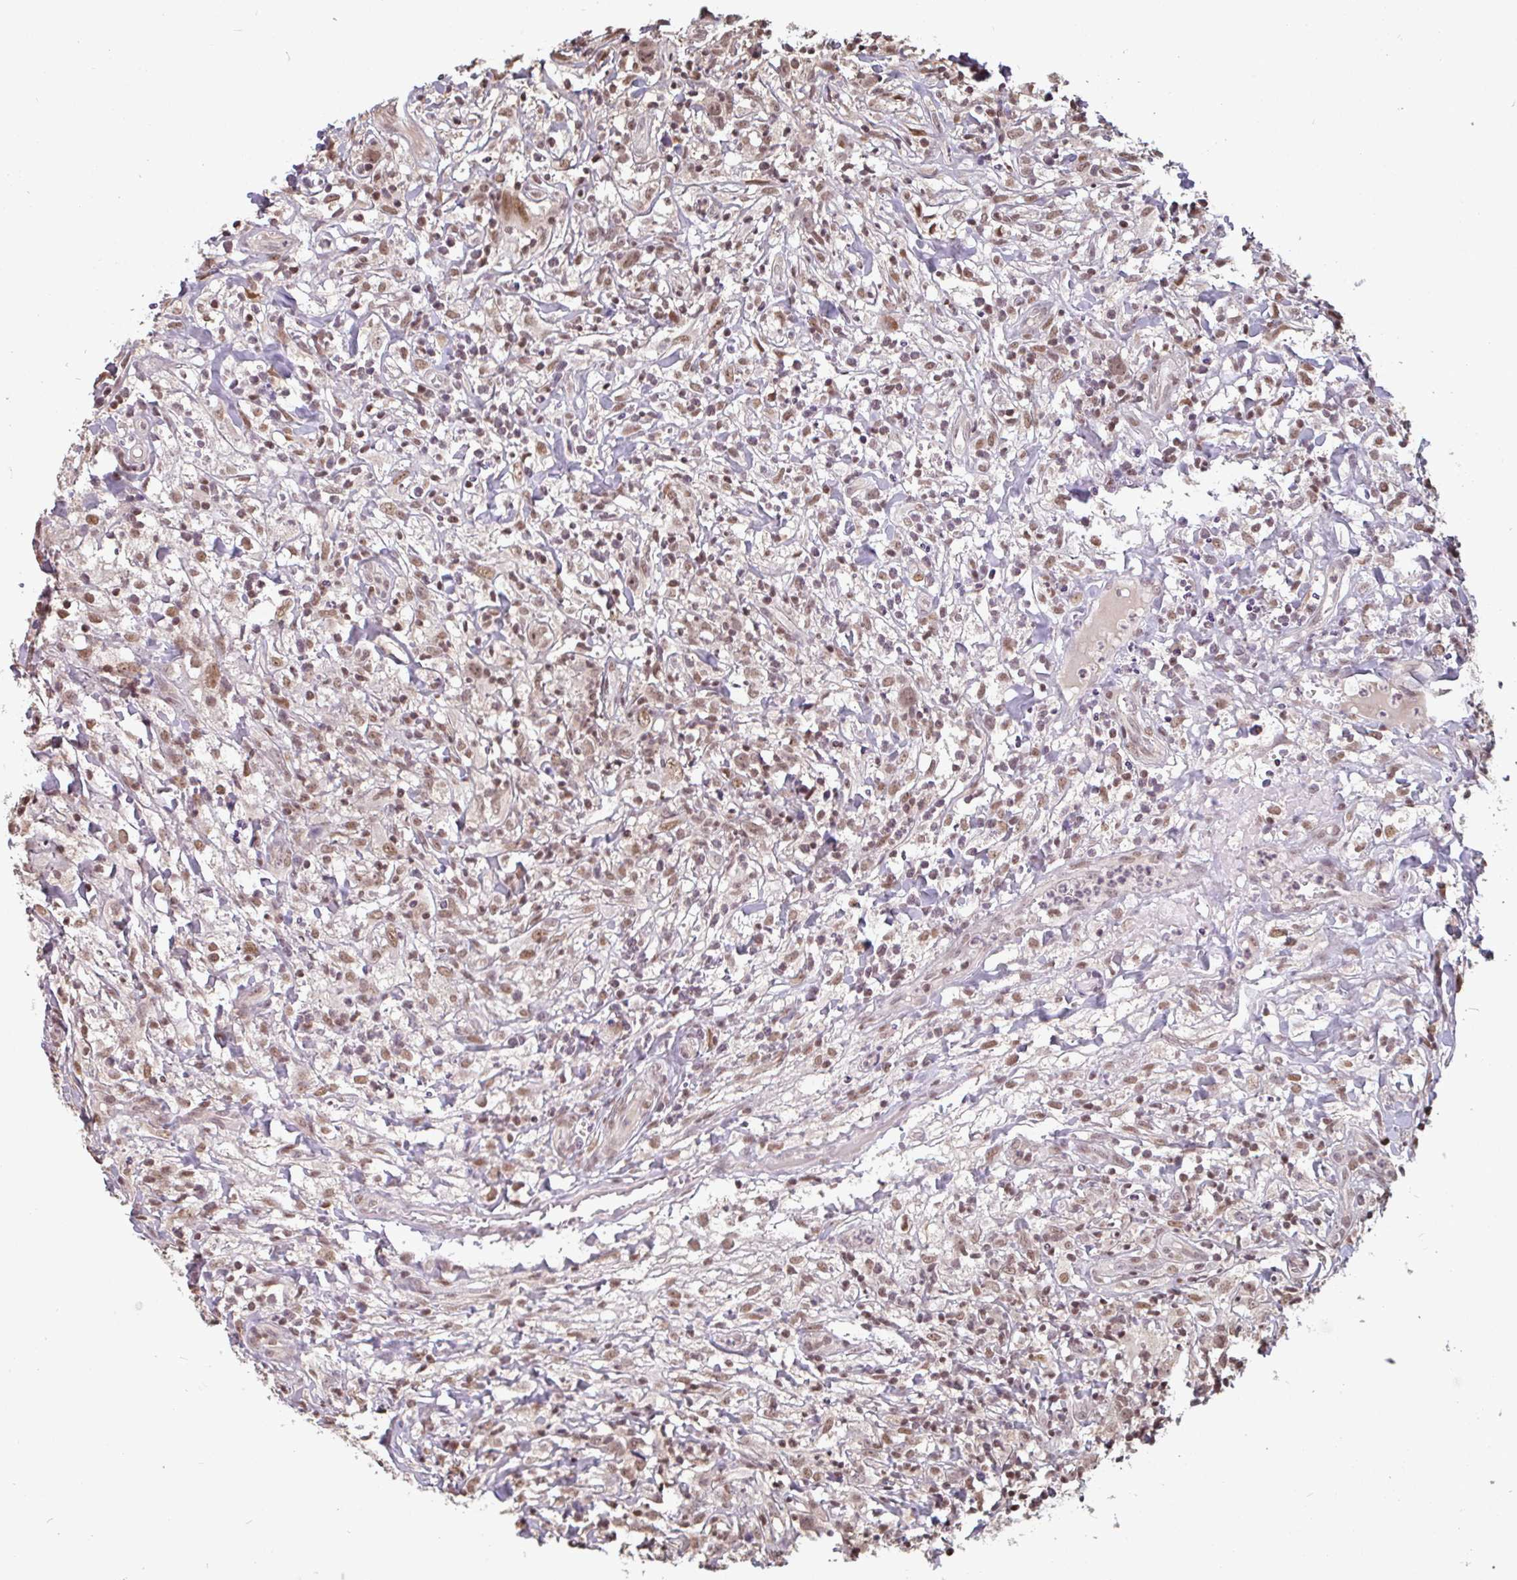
{"staining": {"intensity": "moderate", "quantity": ">75%", "location": "nuclear"}, "tissue": "lymphoma", "cell_type": "Tumor cells", "image_type": "cancer", "snomed": [{"axis": "morphology", "description": "Hodgkin's disease, NOS"}, {"axis": "topography", "description": "No Tissue"}], "caption": "A photomicrograph showing moderate nuclear positivity in approximately >75% of tumor cells in Hodgkin's disease, as visualized by brown immunohistochemical staining.", "gene": "DR1", "patient": {"sex": "female", "age": 21}}